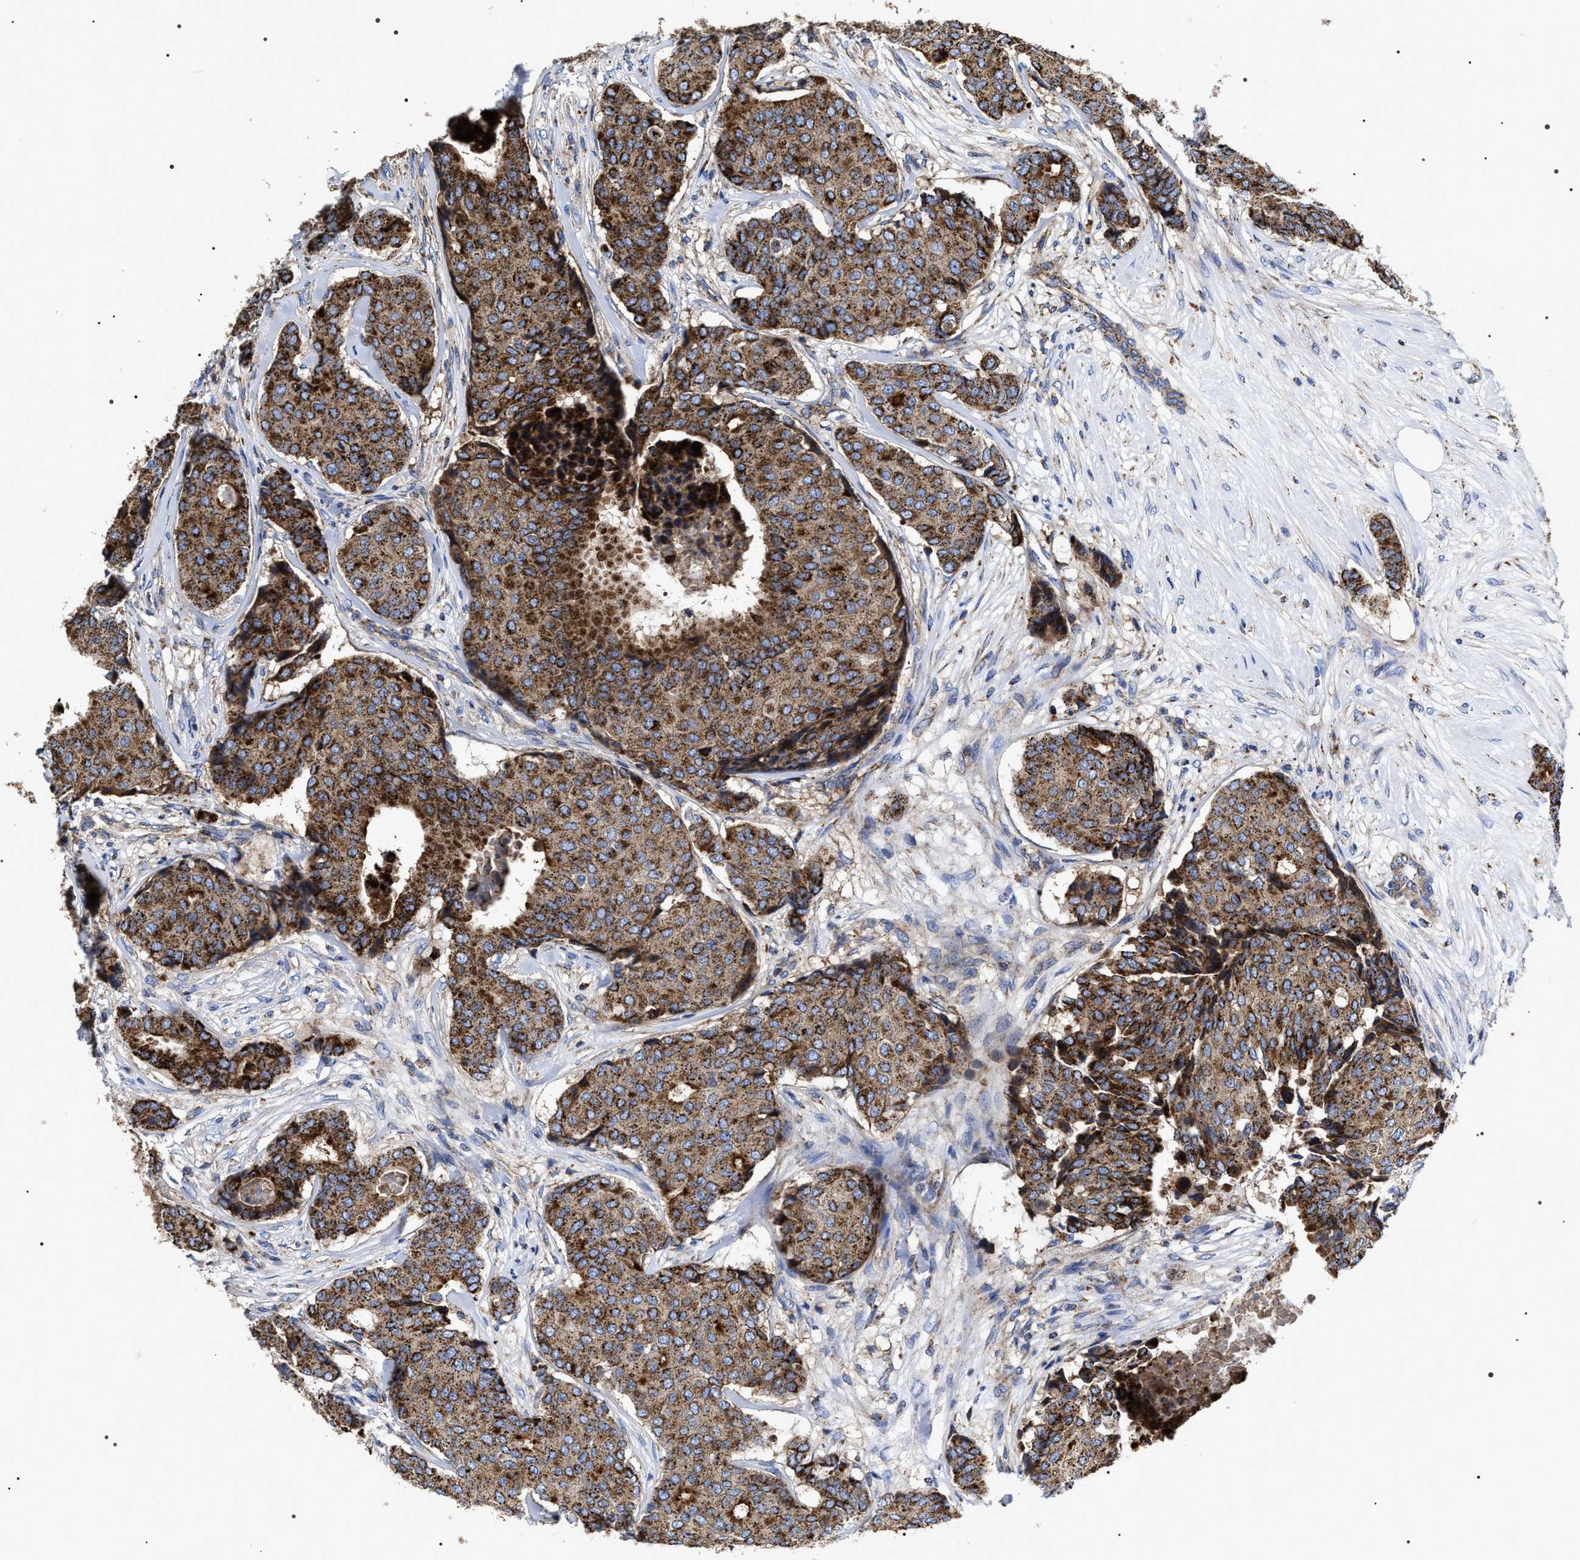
{"staining": {"intensity": "strong", "quantity": ">75%", "location": "cytoplasmic/membranous"}, "tissue": "breast cancer", "cell_type": "Tumor cells", "image_type": "cancer", "snomed": [{"axis": "morphology", "description": "Duct carcinoma"}, {"axis": "topography", "description": "Breast"}], "caption": "Human breast cancer (infiltrating ductal carcinoma) stained with a protein marker displays strong staining in tumor cells.", "gene": "COG5", "patient": {"sex": "female", "age": 75}}